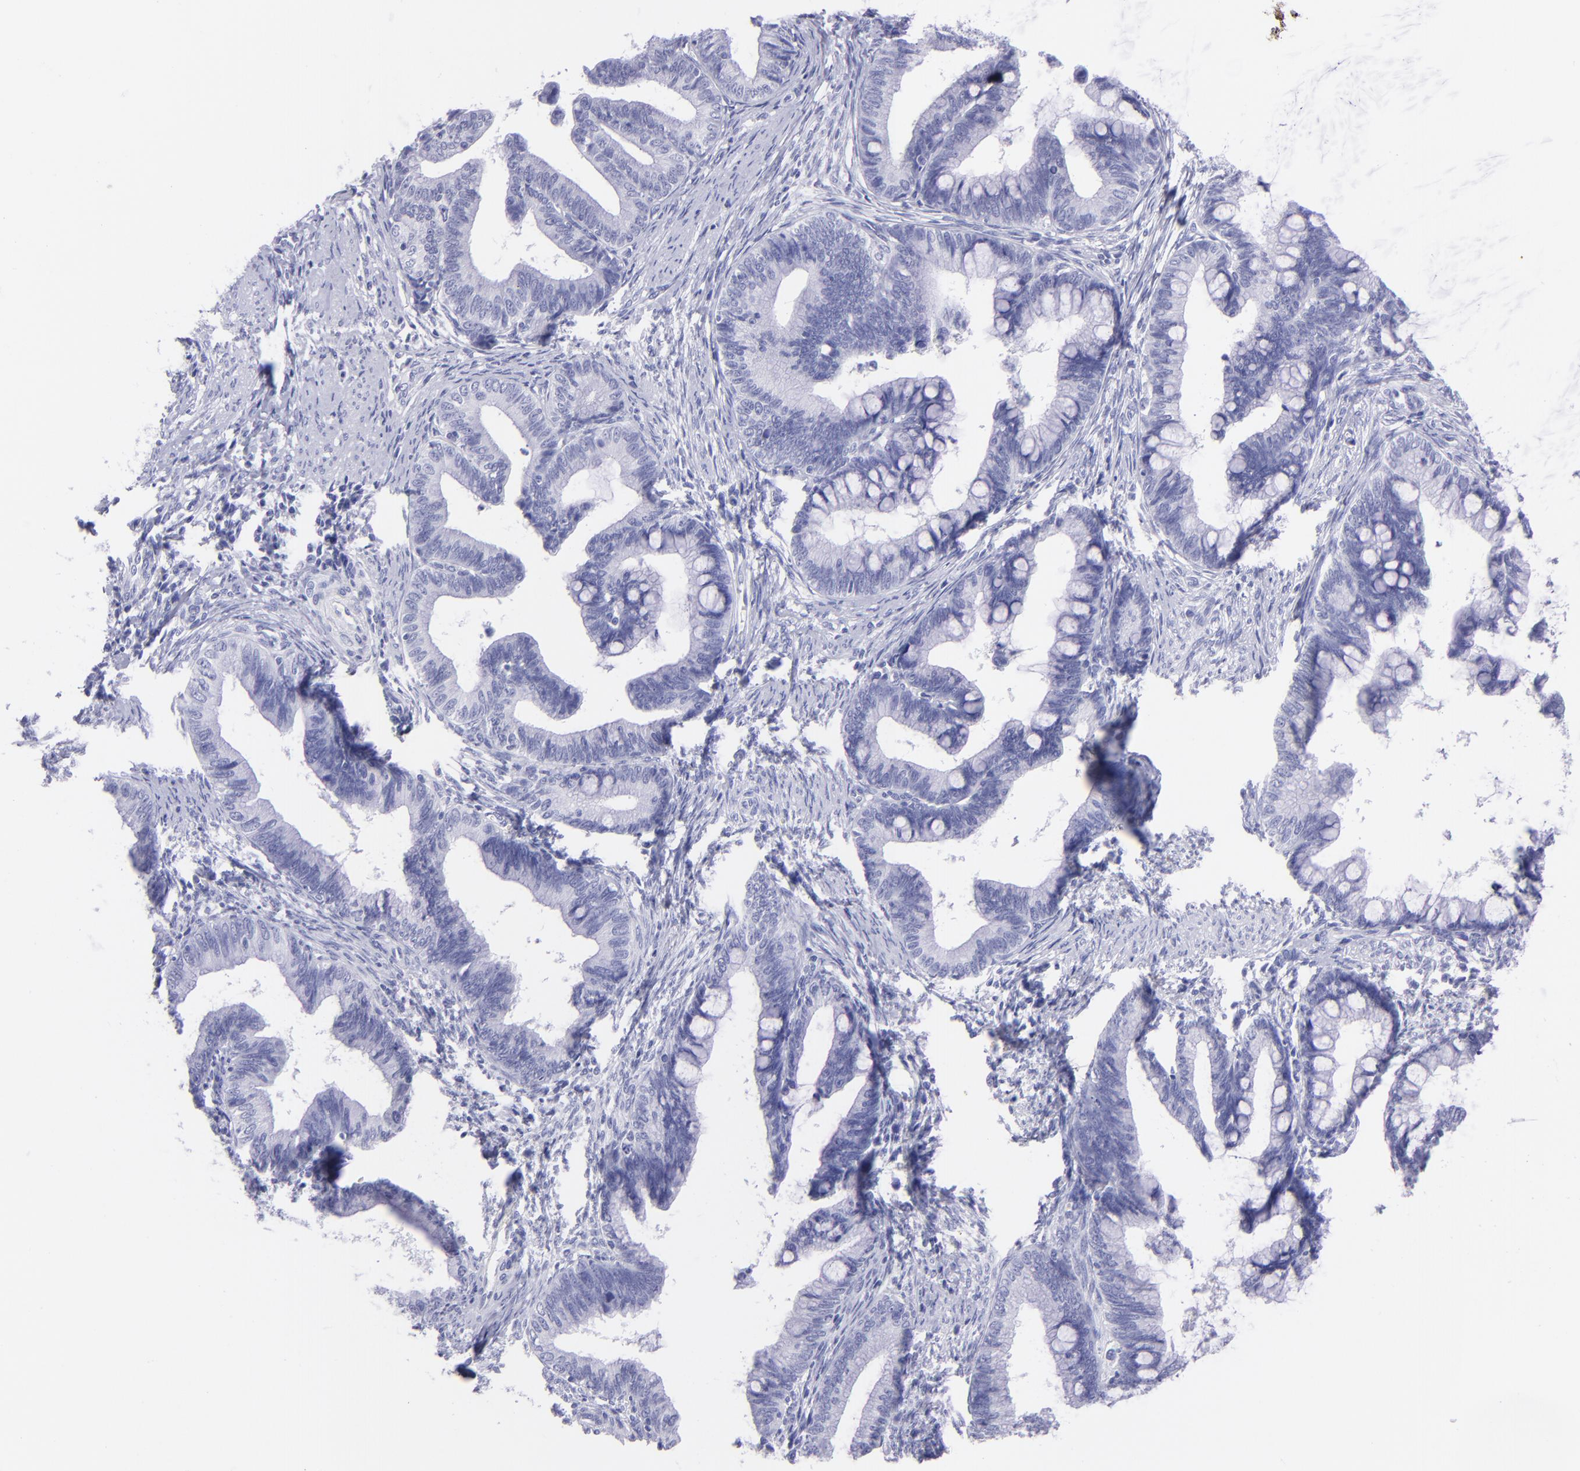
{"staining": {"intensity": "negative", "quantity": "none", "location": "none"}, "tissue": "cervical cancer", "cell_type": "Tumor cells", "image_type": "cancer", "snomed": [{"axis": "morphology", "description": "Adenocarcinoma, NOS"}, {"axis": "topography", "description": "Cervix"}], "caption": "Photomicrograph shows no significant protein positivity in tumor cells of cervical adenocarcinoma.", "gene": "PIP", "patient": {"sex": "female", "age": 36}}